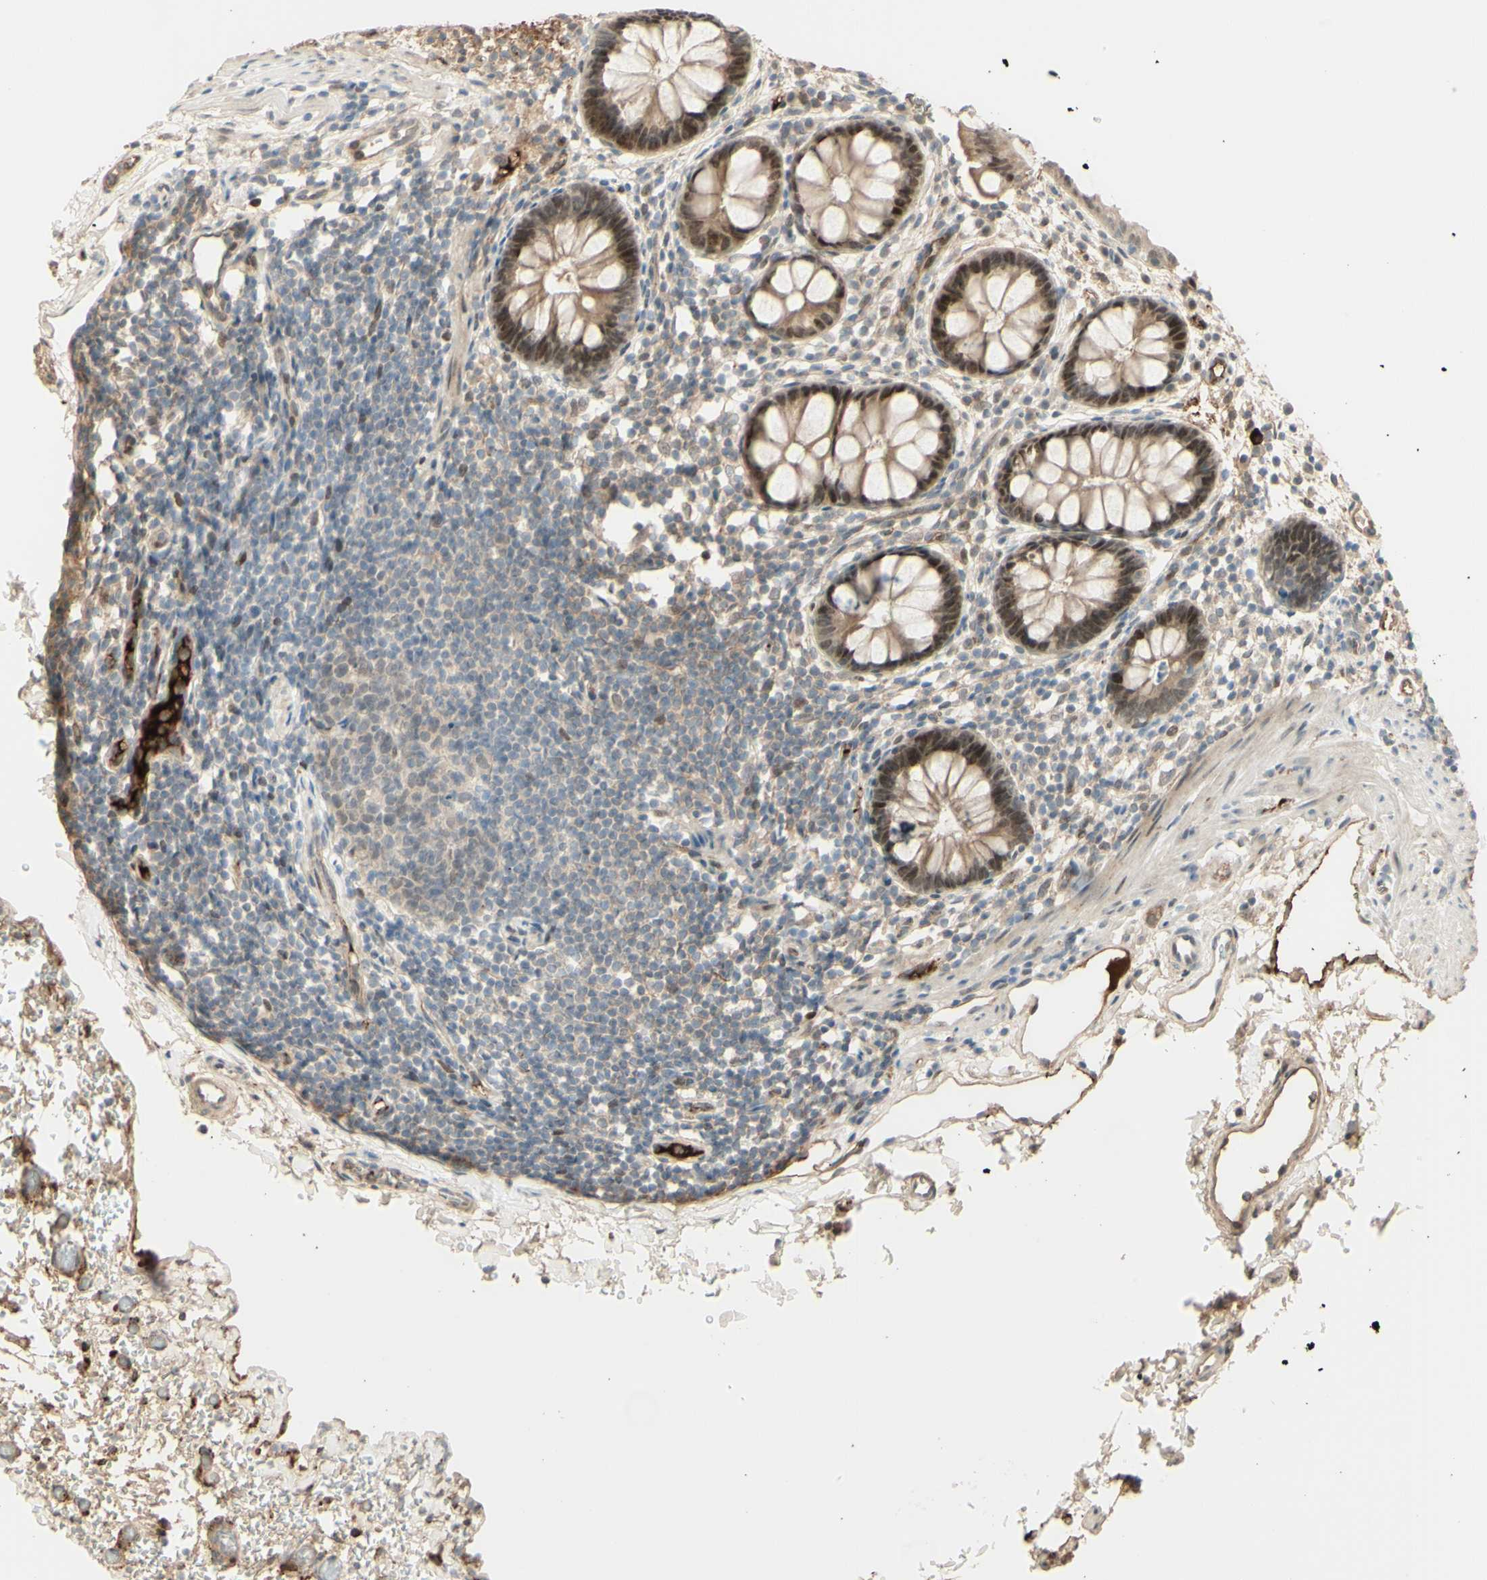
{"staining": {"intensity": "moderate", "quantity": ">75%", "location": "cytoplasmic/membranous,nuclear"}, "tissue": "rectum", "cell_type": "Glandular cells", "image_type": "normal", "snomed": [{"axis": "morphology", "description": "Normal tissue, NOS"}, {"axis": "topography", "description": "Rectum"}], "caption": "Moderate cytoplasmic/membranous,nuclear staining for a protein is appreciated in about >75% of glandular cells of benign rectum using immunohistochemistry.", "gene": "ANGPT2", "patient": {"sex": "female", "age": 24}}